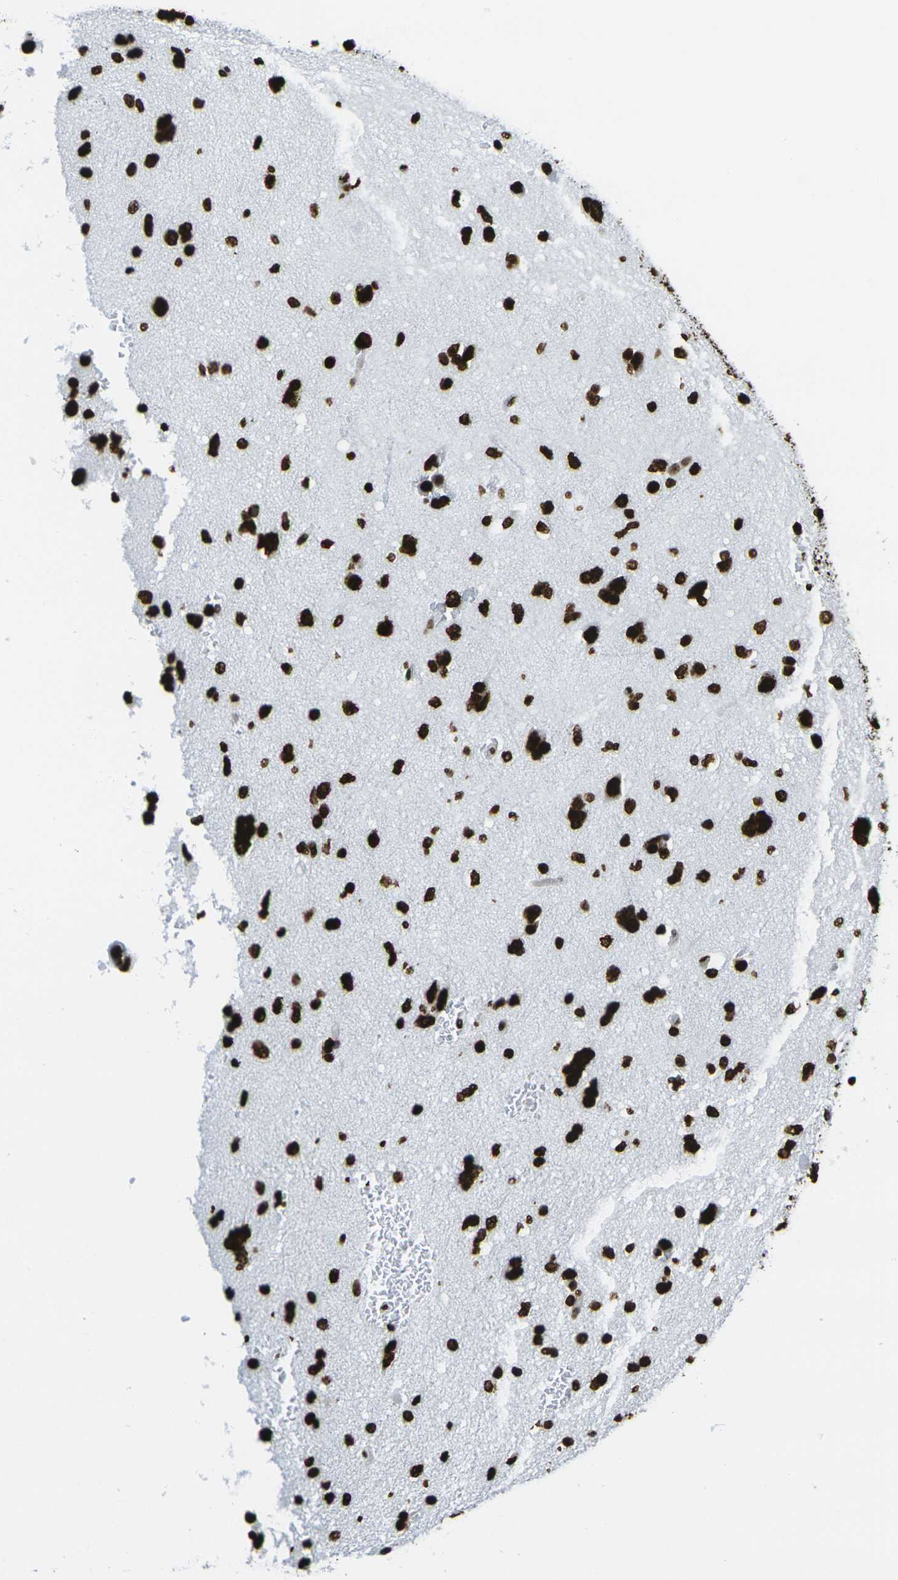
{"staining": {"intensity": "strong", "quantity": ">75%", "location": "nuclear"}, "tissue": "glioma", "cell_type": "Tumor cells", "image_type": "cancer", "snomed": [{"axis": "morphology", "description": "Glioma, malignant, Low grade"}, {"axis": "topography", "description": "Brain"}], "caption": "IHC staining of malignant low-grade glioma, which reveals high levels of strong nuclear staining in approximately >75% of tumor cells indicating strong nuclear protein staining. The staining was performed using DAB (3,3'-diaminobenzidine) (brown) for protein detection and nuclei were counterstained in hematoxylin (blue).", "gene": "H2AX", "patient": {"sex": "female", "age": 37}}